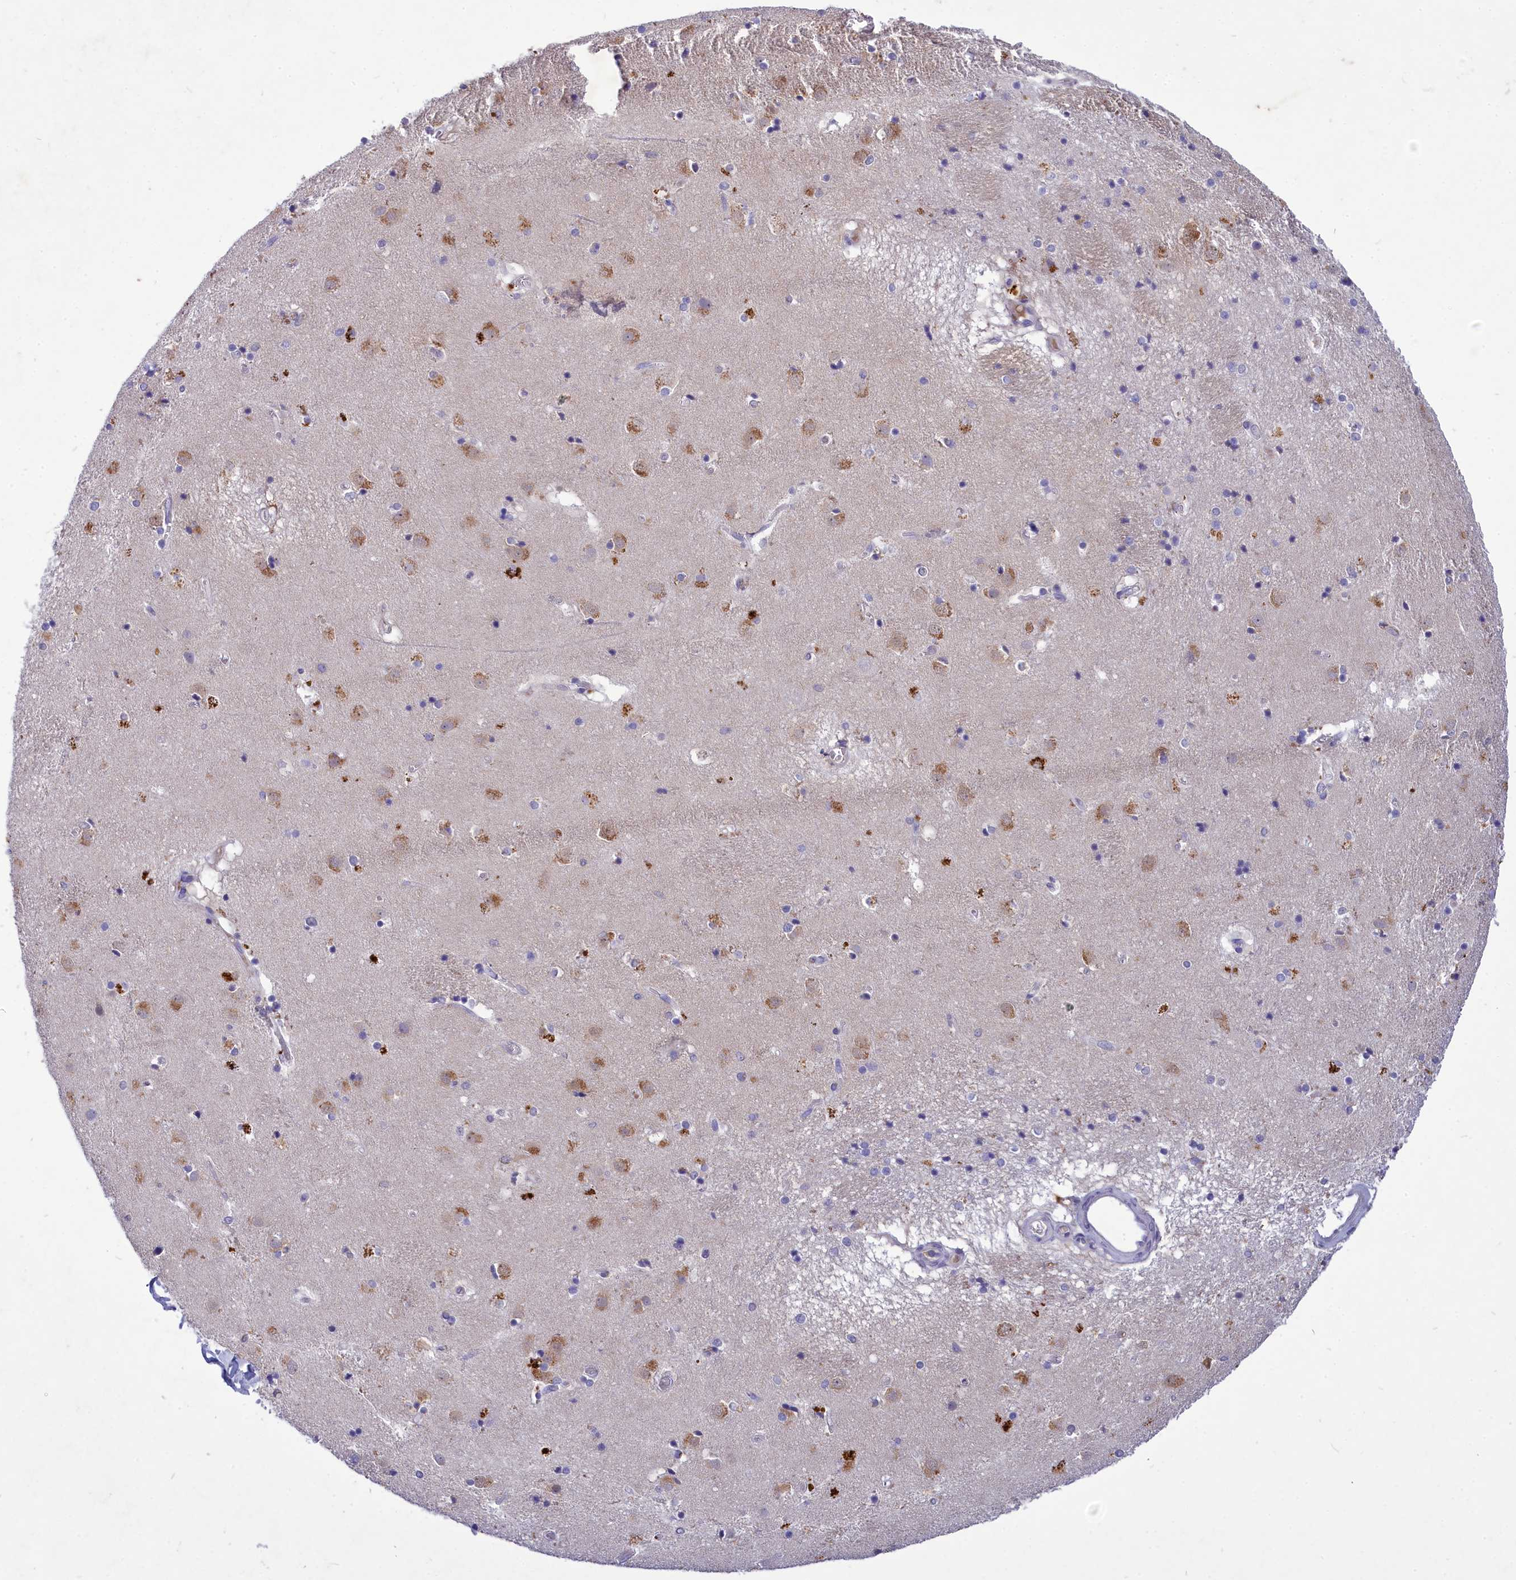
{"staining": {"intensity": "negative", "quantity": "none", "location": "none"}, "tissue": "caudate", "cell_type": "Glial cells", "image_type": "normal", "snomed": [{"axis": "morphology", "description": "Normal tissue, NOS"}, {"axis": "topography", "description": "Lateral ventricle wall"}], "caption": "DAB (3,3'-diaminobenzidine) immunohistochemical staining of benign caudate demonstrates no significant expression in glial cells.", "gene": "DEFB119", "patient": {"sex": "male", "age": 70}}